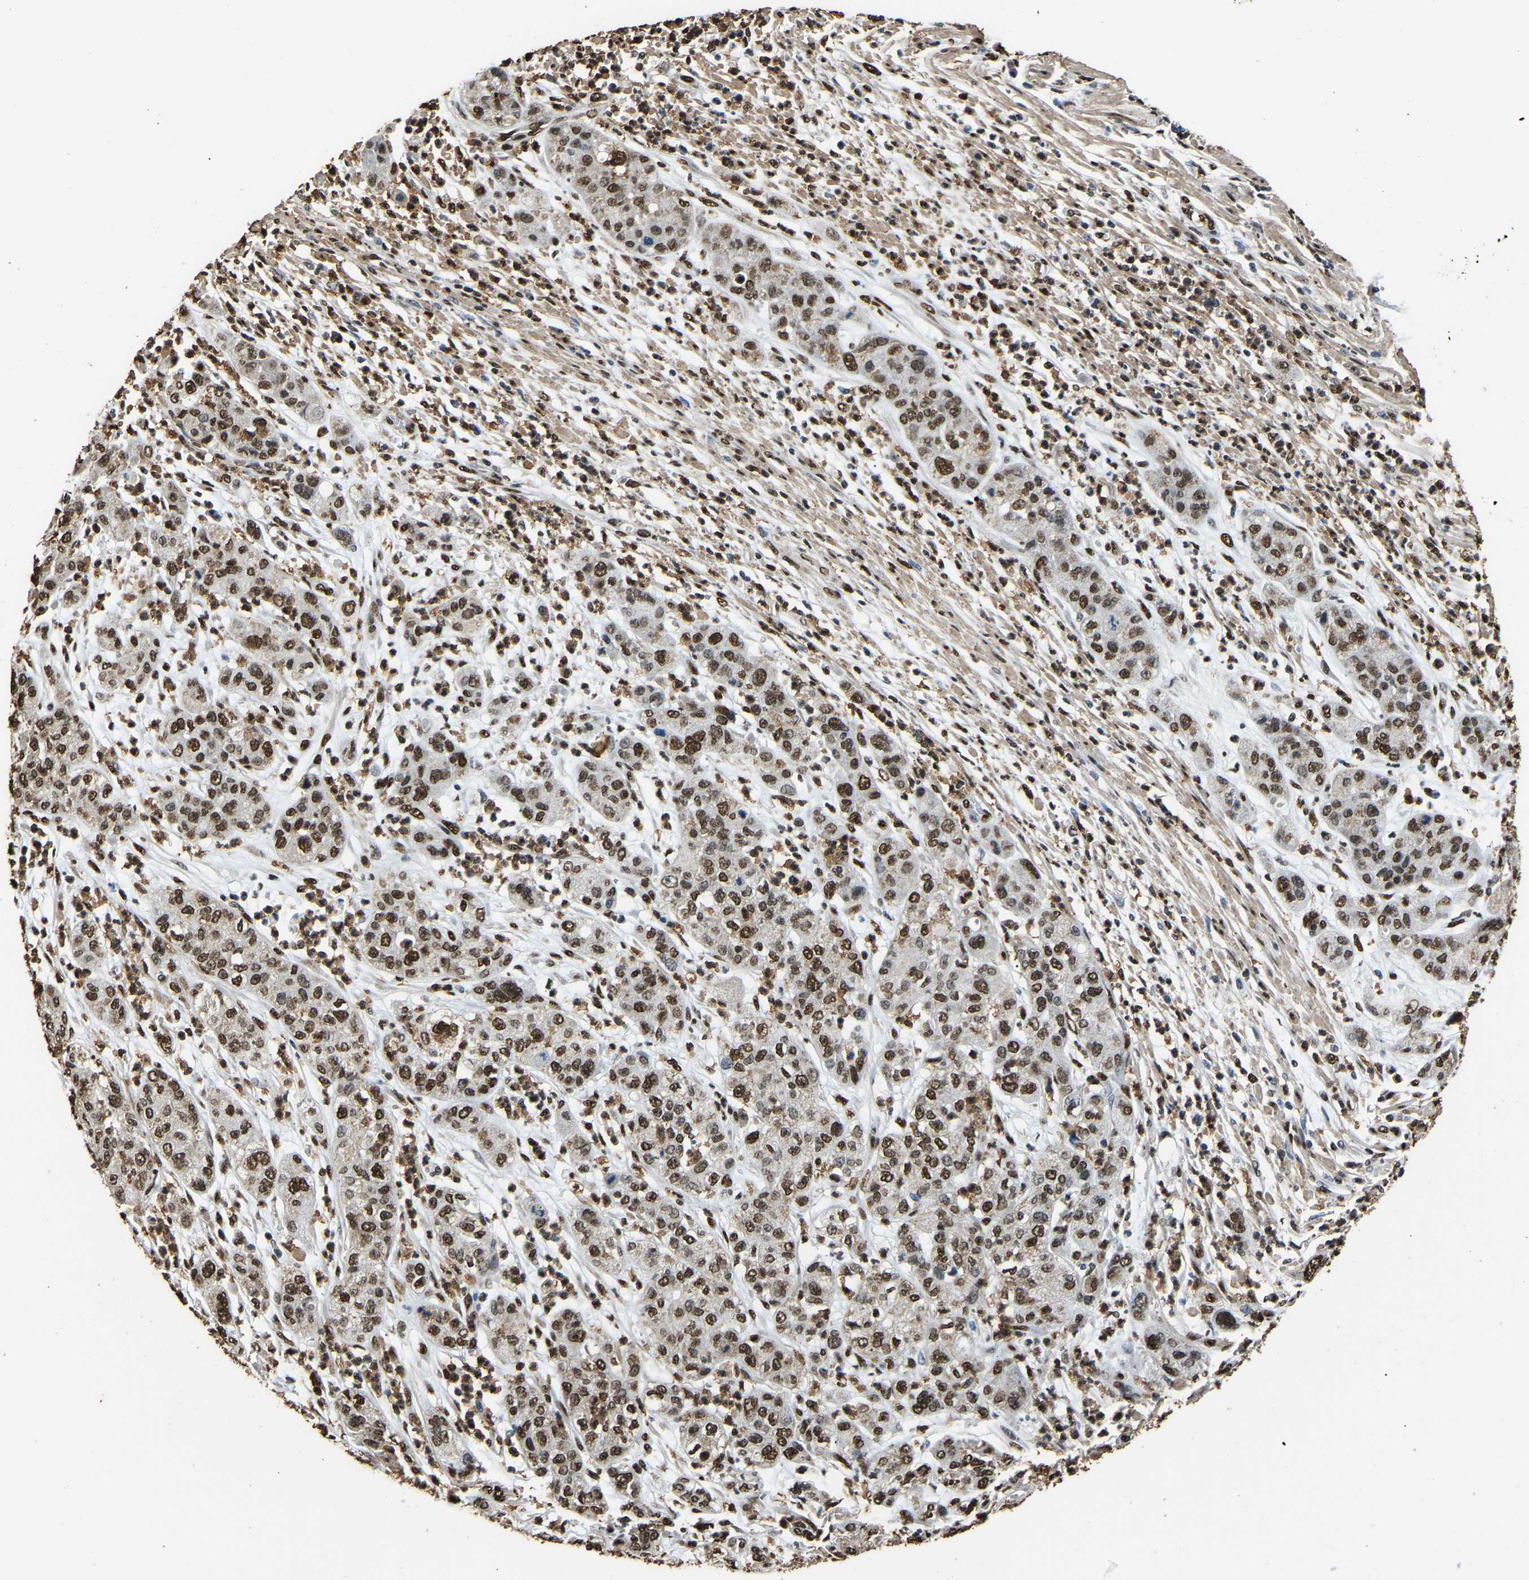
{"staining": {"intensity": "moderate", "quantity": ">75%", "location": "nuclear"}, "tissue": "pancreatic cancer", "cell_type": "Tumor cells", "image_type": "cancer", "snomed": [{"axis": "morphology", "description": "Adenocarcinoma, NOS"}, {"axis": "topography", "description": "Pancreas"}], "caption": "The micrograph demonstrates a brown stain indicating the presence of a protein in the nuclear of tumor cells in pancreatic cancer. Using DAB (3,3'-diaminobenzidine) (brown) and hematoxylin (blue) stains, captured at high magnification using brightfield microscopy.", "gene": "SAFB", "patient": {"sex": "female", "age": 78}}